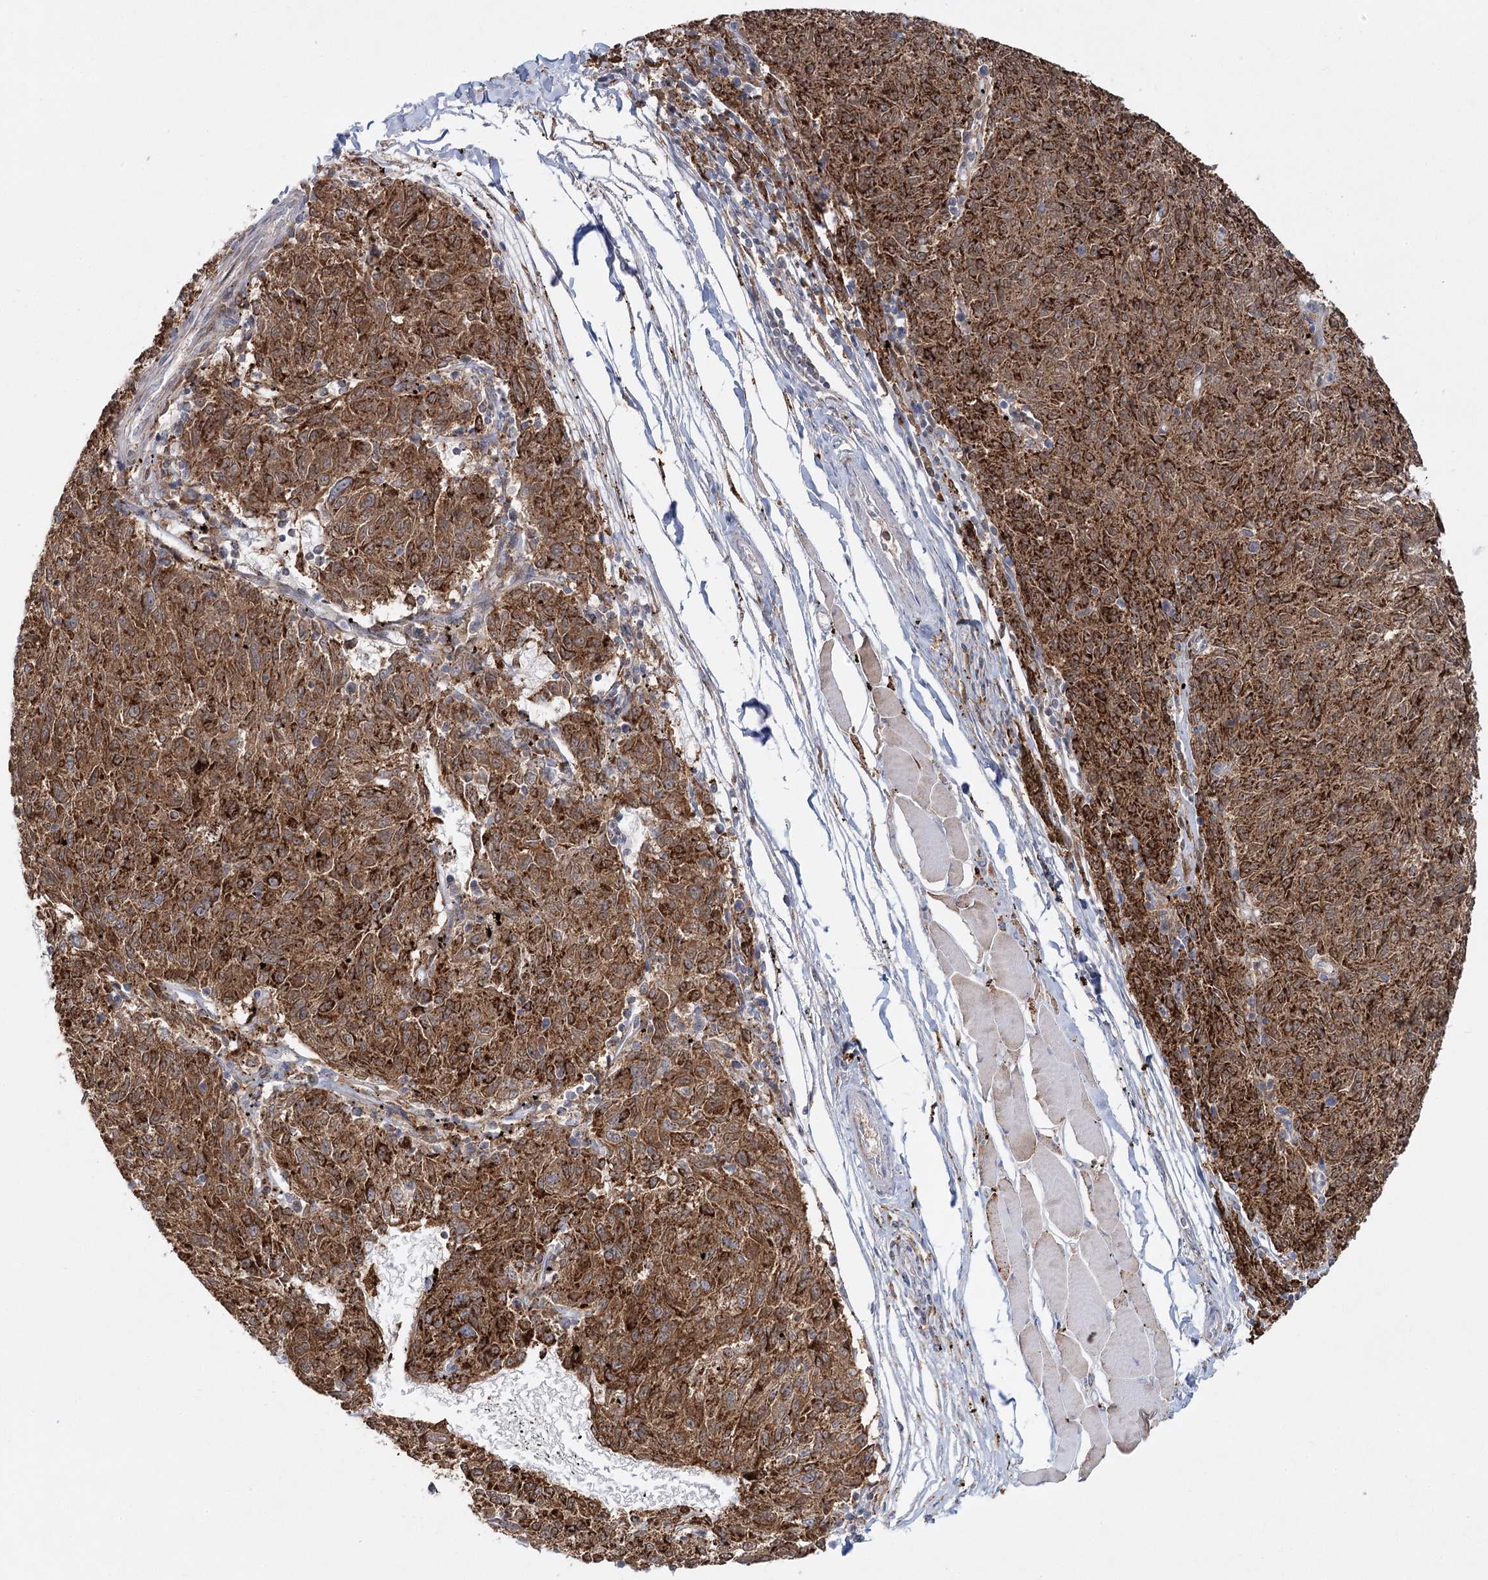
{"staining": {"intensity": "strong", "quantity": ">75%", "location": "cytoplasmic/membranous"}, "tissue": "melanoma", "cell_type": "Tumor cells", "image_type": "cancer", "snomed": [{"axis": "morphology", "description": "Malignant melanoma, NOS"}, {"axis": "topography", "description": "Skin"}], "caption": "Immunohistochemistry (IHC) (DAB (3,3'-diaminobenzidine)) staining of malignant melanoma exhibits strong cytoplasmic/membranous protein positivity in approximately >75% of tumor cells.", "gene": "TAS1R1", "patient": {"sex": "female", "age": 72}}